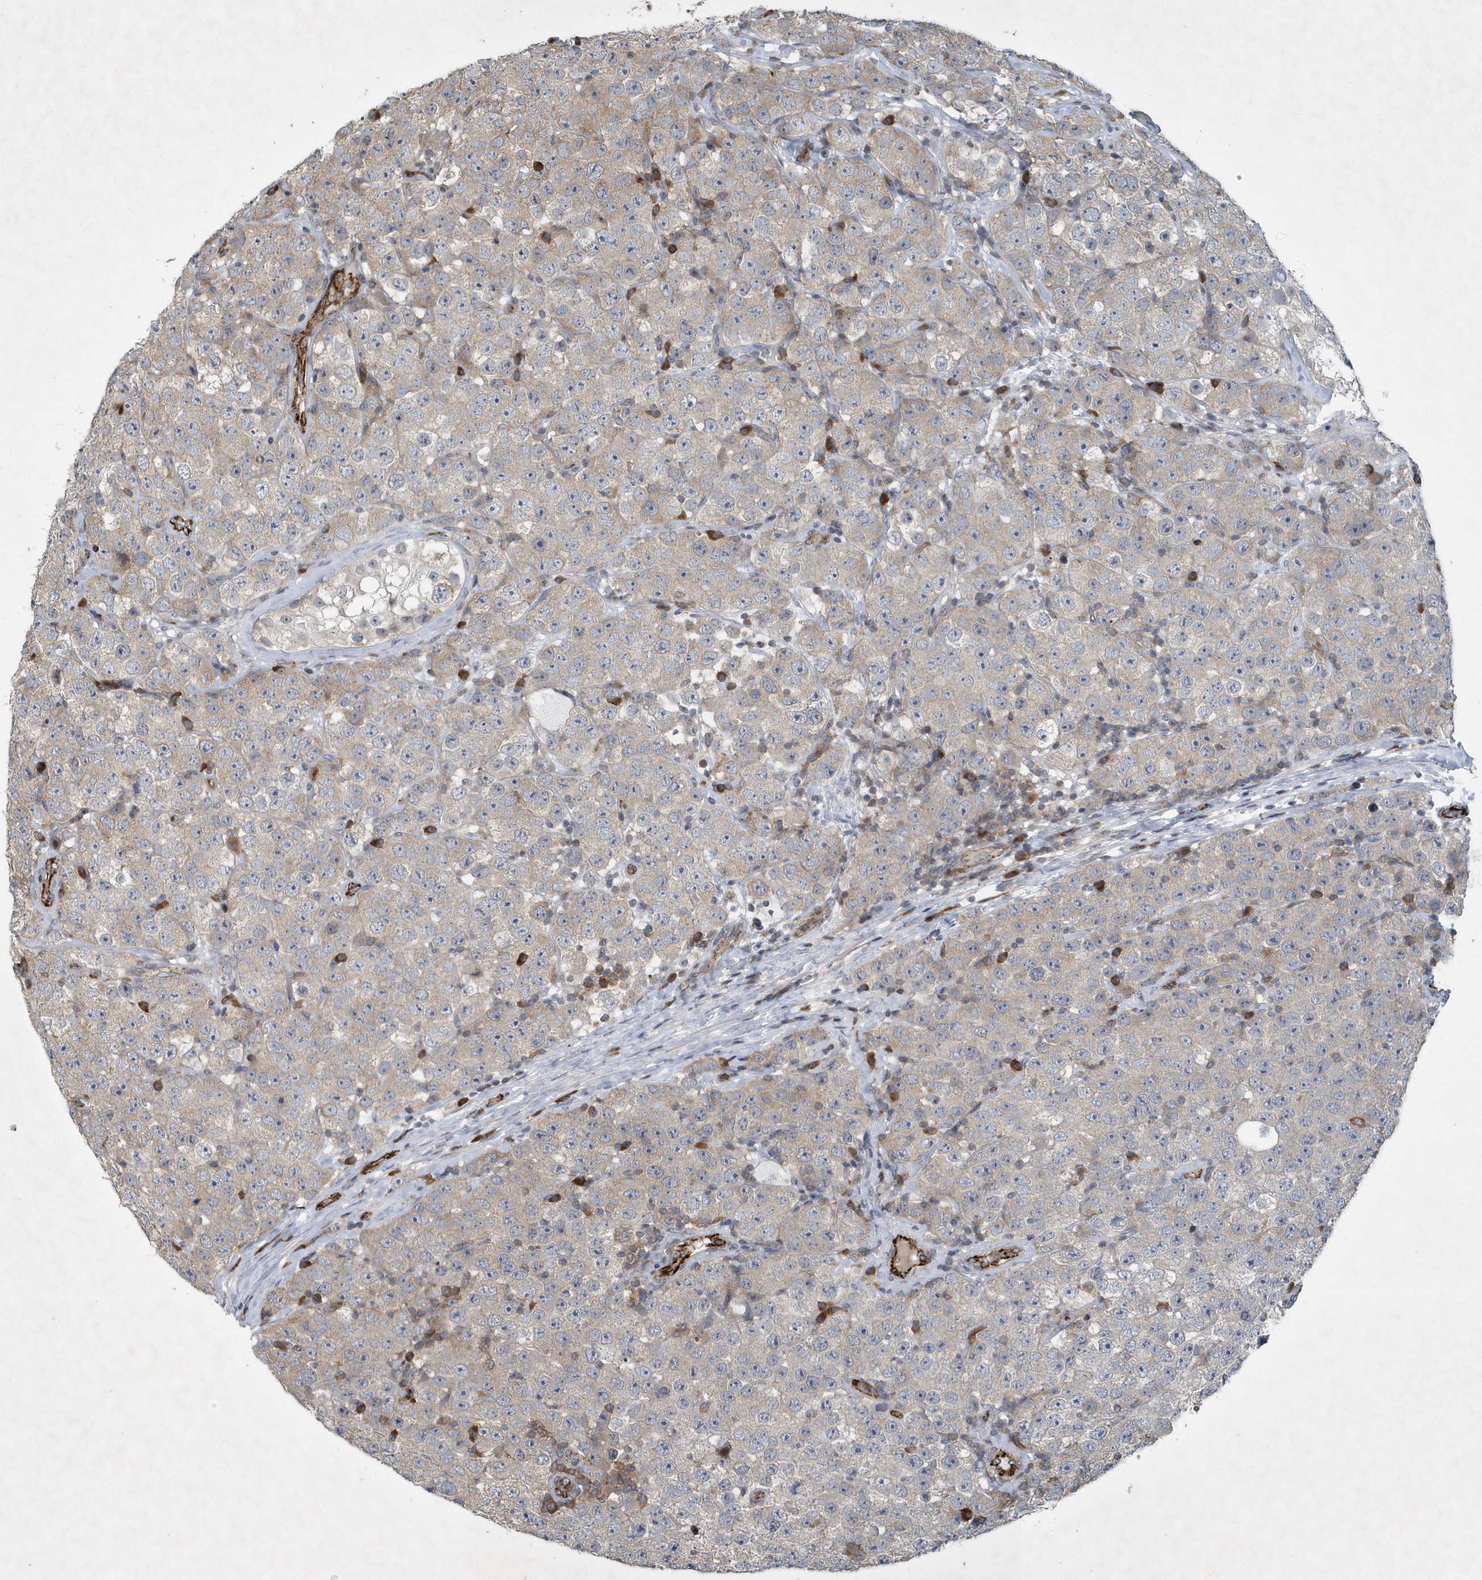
{"staining": {"intensity": "weak", "quantity": "<25%", "location": "cytoplasmic/membranous"}, "tissue": "testis cancer", "cell_type": "Tumor cells", "image_type": "cancer", "snomed": [{"axis": "morphology", "description": "Seminoma, NOS"}, {"axis": "topography", "description": "Testis"}], "caption": "A high-resolution histopathology image shows IHC staining of testis seminoma, which shows no significant staining in tumor cells.", "gene": "N4BP2", "patient": {"sex": "male", "age": 28}}